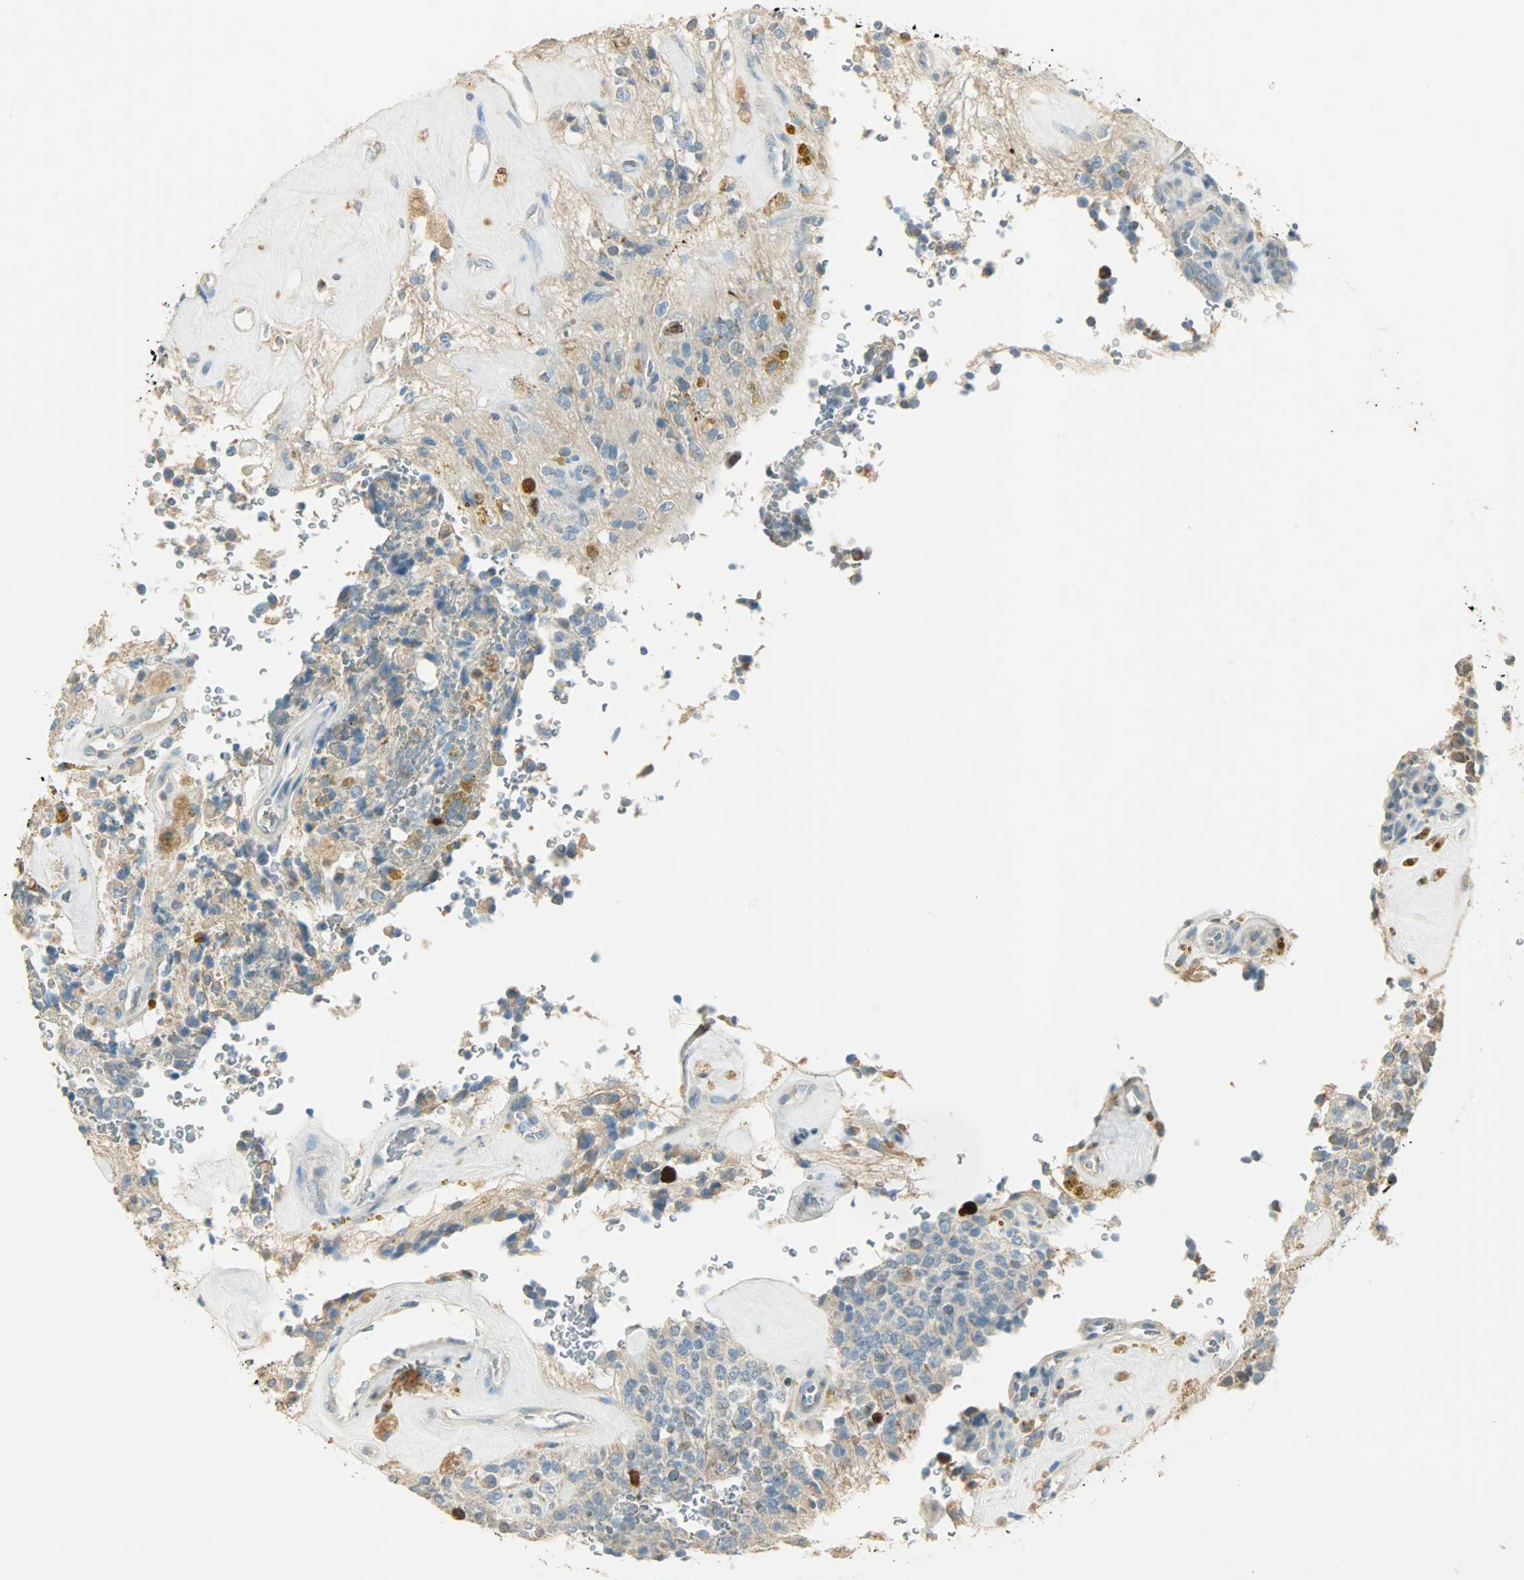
{"staining": {"intensity": "moderate", "quantity": "<25%", "location": "cytoplasmic/membranous,nuclear"}, "tissue": "glioma", "cell_type": "Tumor cells", "image_type": "cancer", "snomed": [{"axis": "morphology", "description": "Glioma, malignant, High grade"}, {"axis": "topography", "description": "pancreas cauda"}], "caption": "Immunohistochemistry (IHC) (DAB (3,3'-diaminobenzidine)) staining of malignant glioma (high-grade) shows moderate cytoplasmic/membranous and nuclear protein expression in about <25% of tumor cells. Using DAB (brown) and hematoxylin (blue) stains, captured at high magnification using brightfield microscopy.", "gene": "TPX2", "patient": {"sex": "male", "age": 60}}